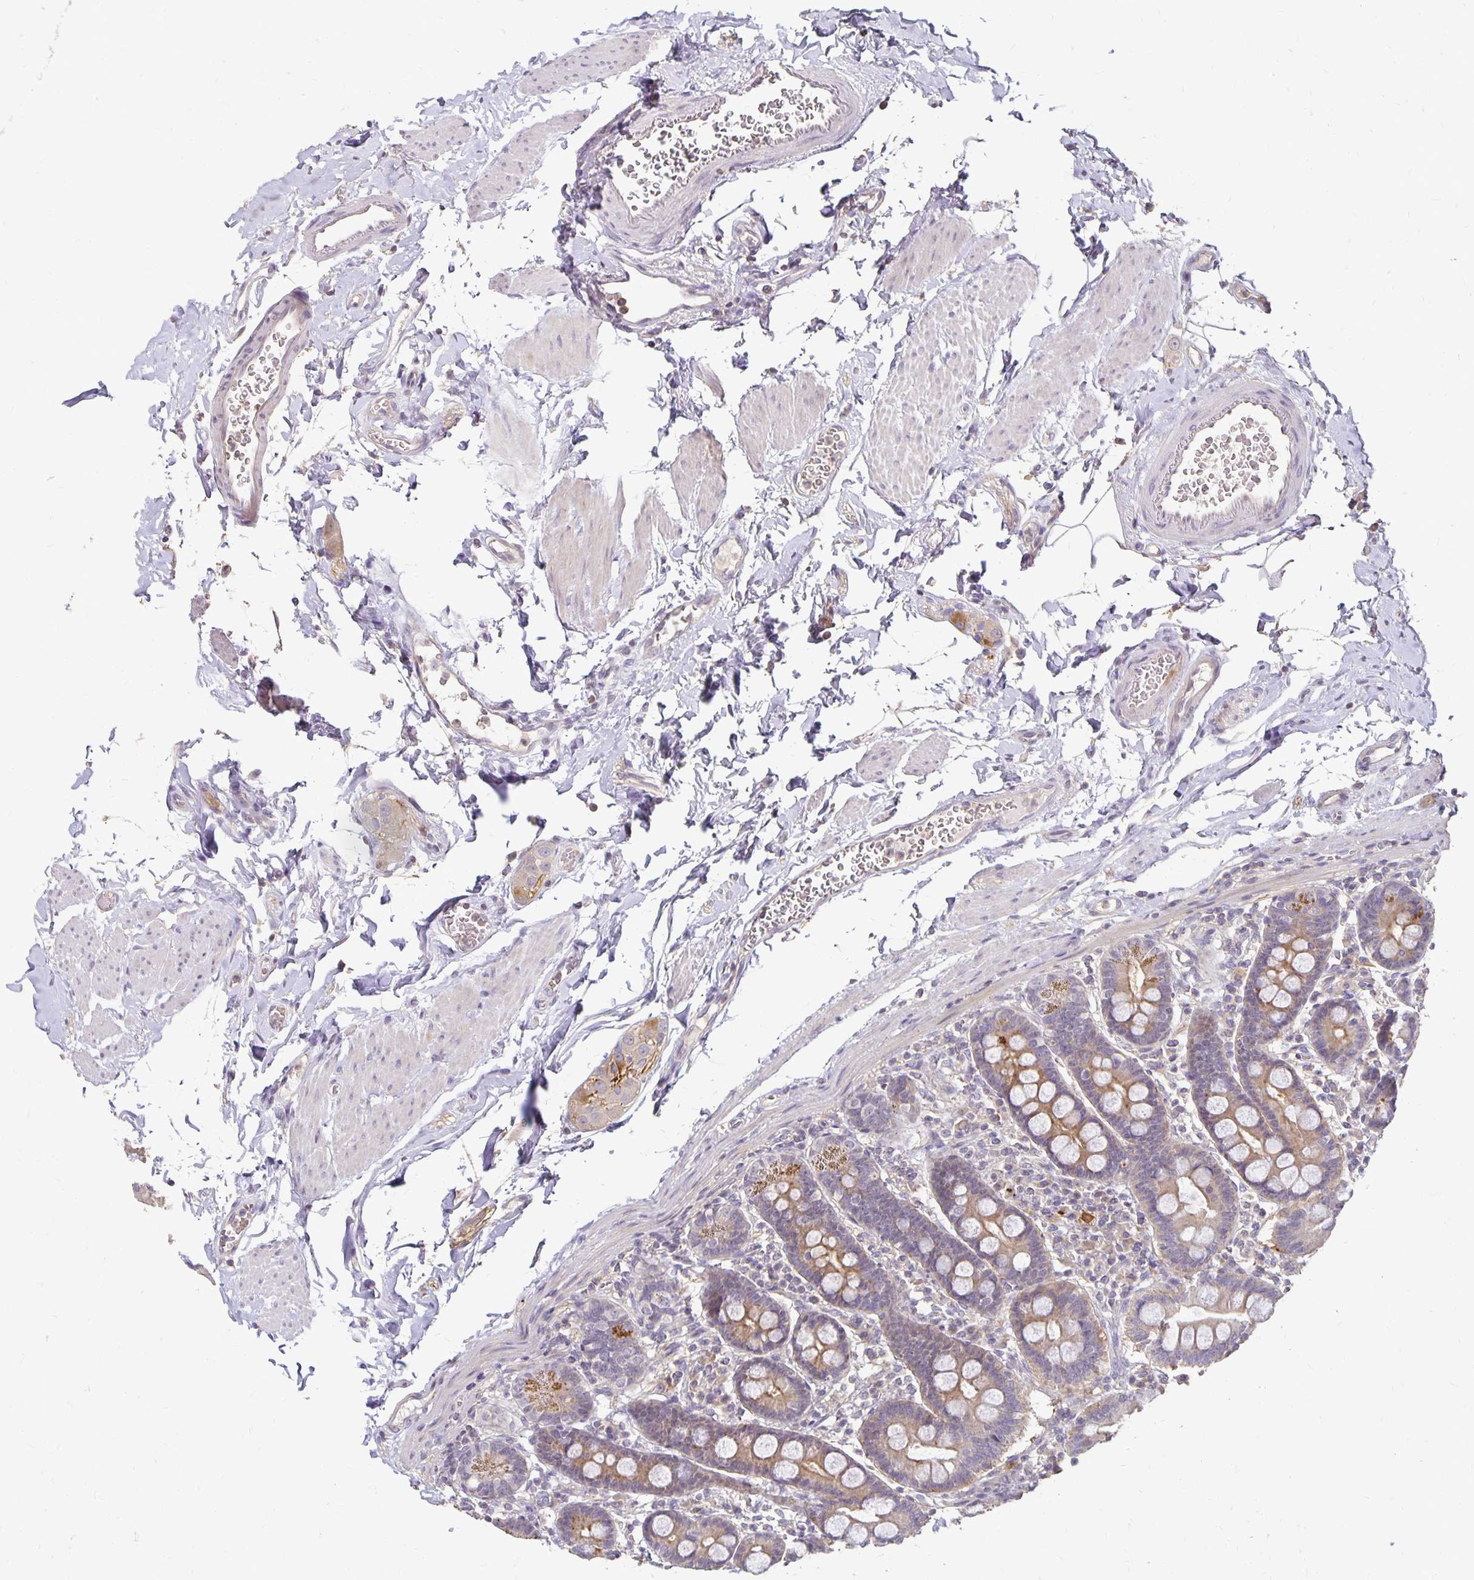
{"staining": {"intensity": "moderate", "quantity": "<25%", "location": "cytoplasmic/membranous"}, "tissue": "duodenum", "cell_type": "Glandular cells", "image_type": "normal", "snomed": [{"axis": "morphology", "description": "Normal tissue, NOS"}, {"axis": "topography", "description": "Pancreas"}, {"axis": "topography", "description": "Duodenum"}], "caption": "The immunohistochemical stain labels moderate cytoplasmic/membranous staining in glandular cells of benign duodenum. The protein is stained brown, and the nuclei are stained in blue (DAB (3,3'-diaminobenzidine) IHC with brightfield microscopy, high magnification).", "gene": "CST6", "patient": {"sex": "male", "age": 59}}